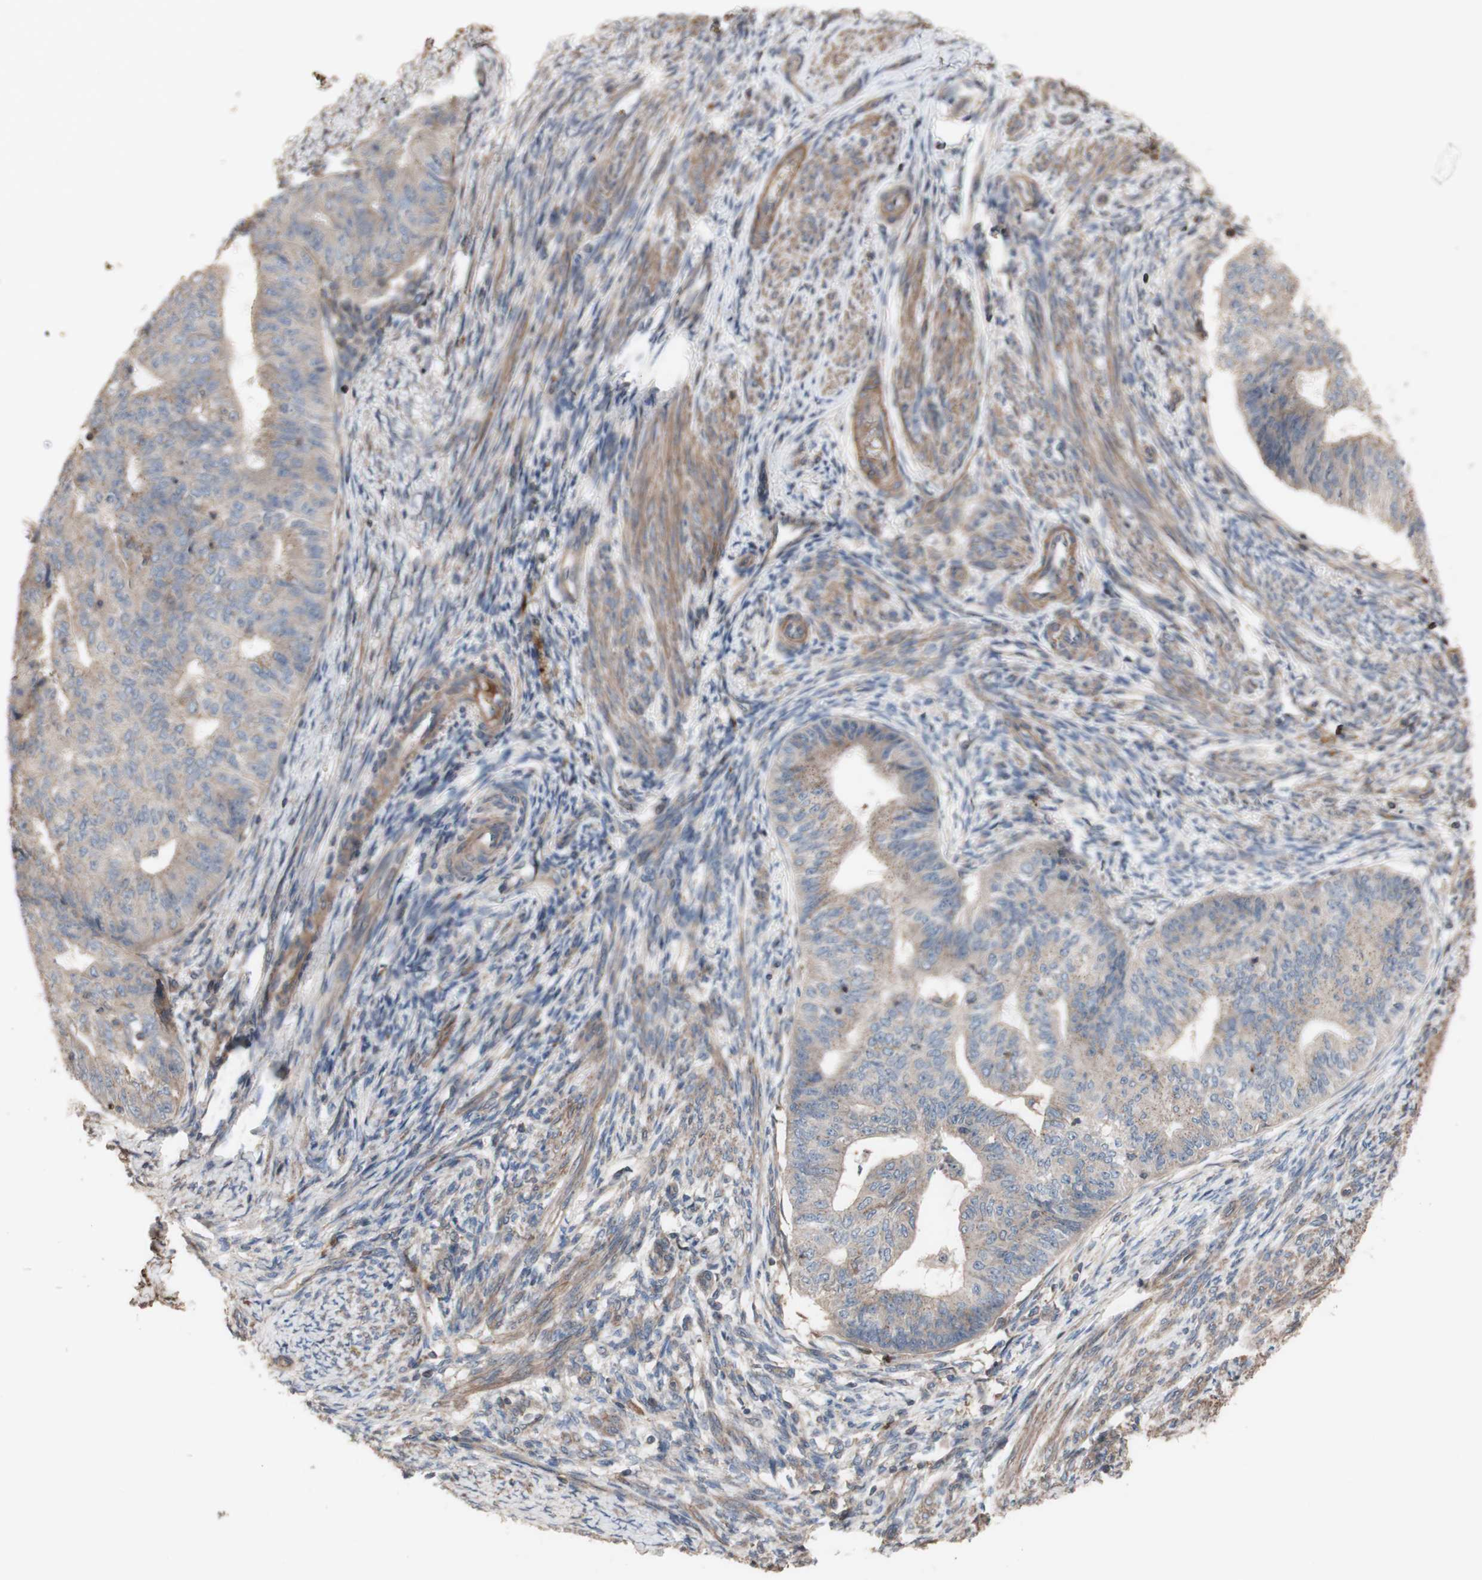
{"staining": {"intensity": "weak", "quantity": ">75%", "location": "cytoplasmic/membranous"}, "tissue": "endometrial cancer", "cell_type": "Tumor cells", "image_type": "cancer", "snomed": [{"axis": "morphology", "description": "Adenocarcinoma, NOS"}, {"axis": "topography", "description": "Endometrium"}], "caption": "Tumor cells reveal low levels of weak cytoplasmic/membranous expression in approximately >75% of cells in endometrial cancer. (Brightfield microscopy of DAB IHC at high magnification).", "gene": "COPB1", "patient": {"sex": "female", "age": 32}}